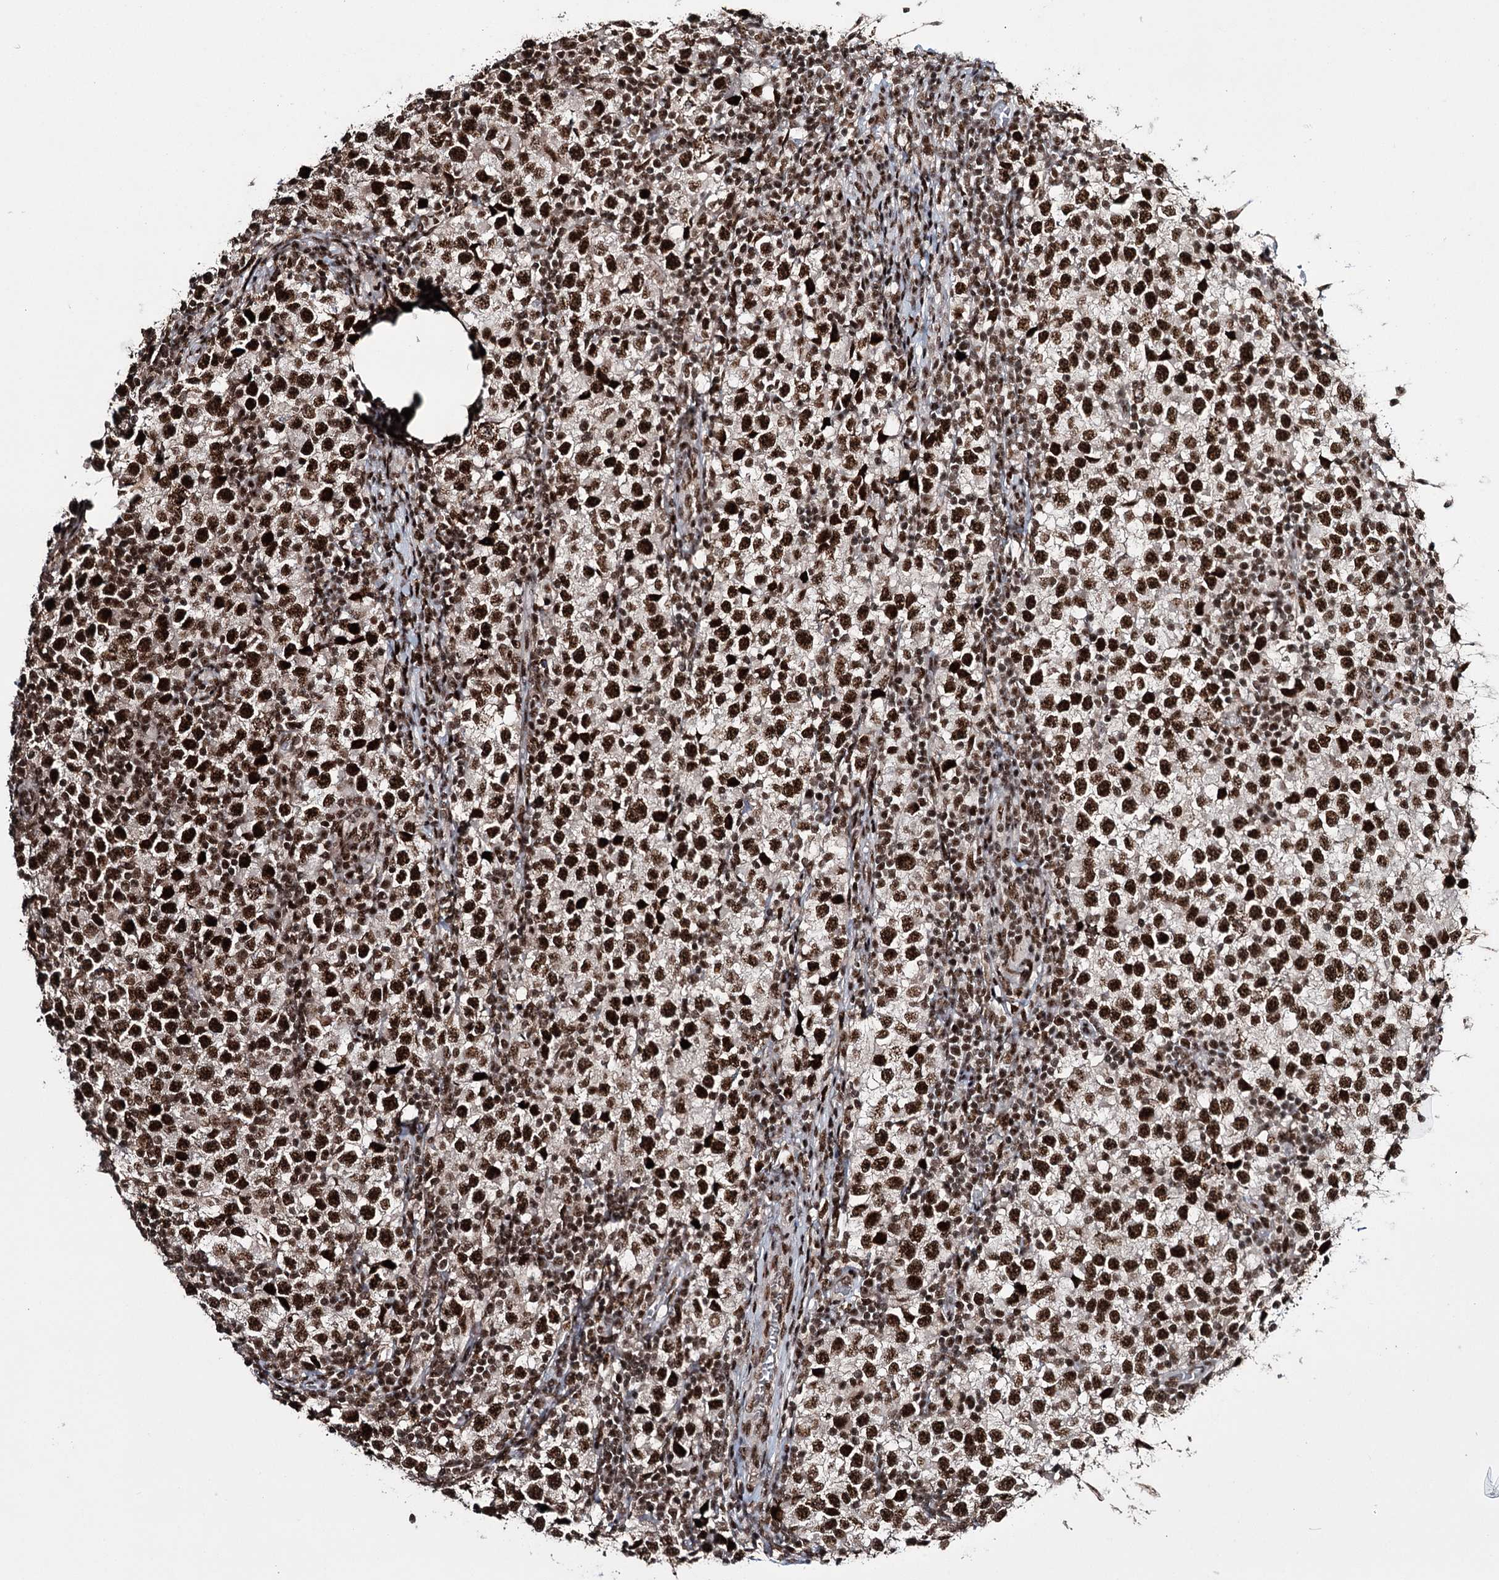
{"staining": {"intensity": "strong", "quantity": ">75%", "location": "nuclear"}, "tissue": "testis cancer", "cell_type": "Tumor cells", "image_type": "cancer", "snomed": [{"axis": "morphology", "description": "Seminoma, NOS"}, {"axis": "topography", "description": "Testis"}], "caption": "This photomicrograph reveals immunohistochemistry (IHC) staining of human testis cancer (seminoma), with high strong nuclear staining in about >75% of tumor cells.", "gene": "PRPF40A", "patient": {"sex": "male", "age": 65}}